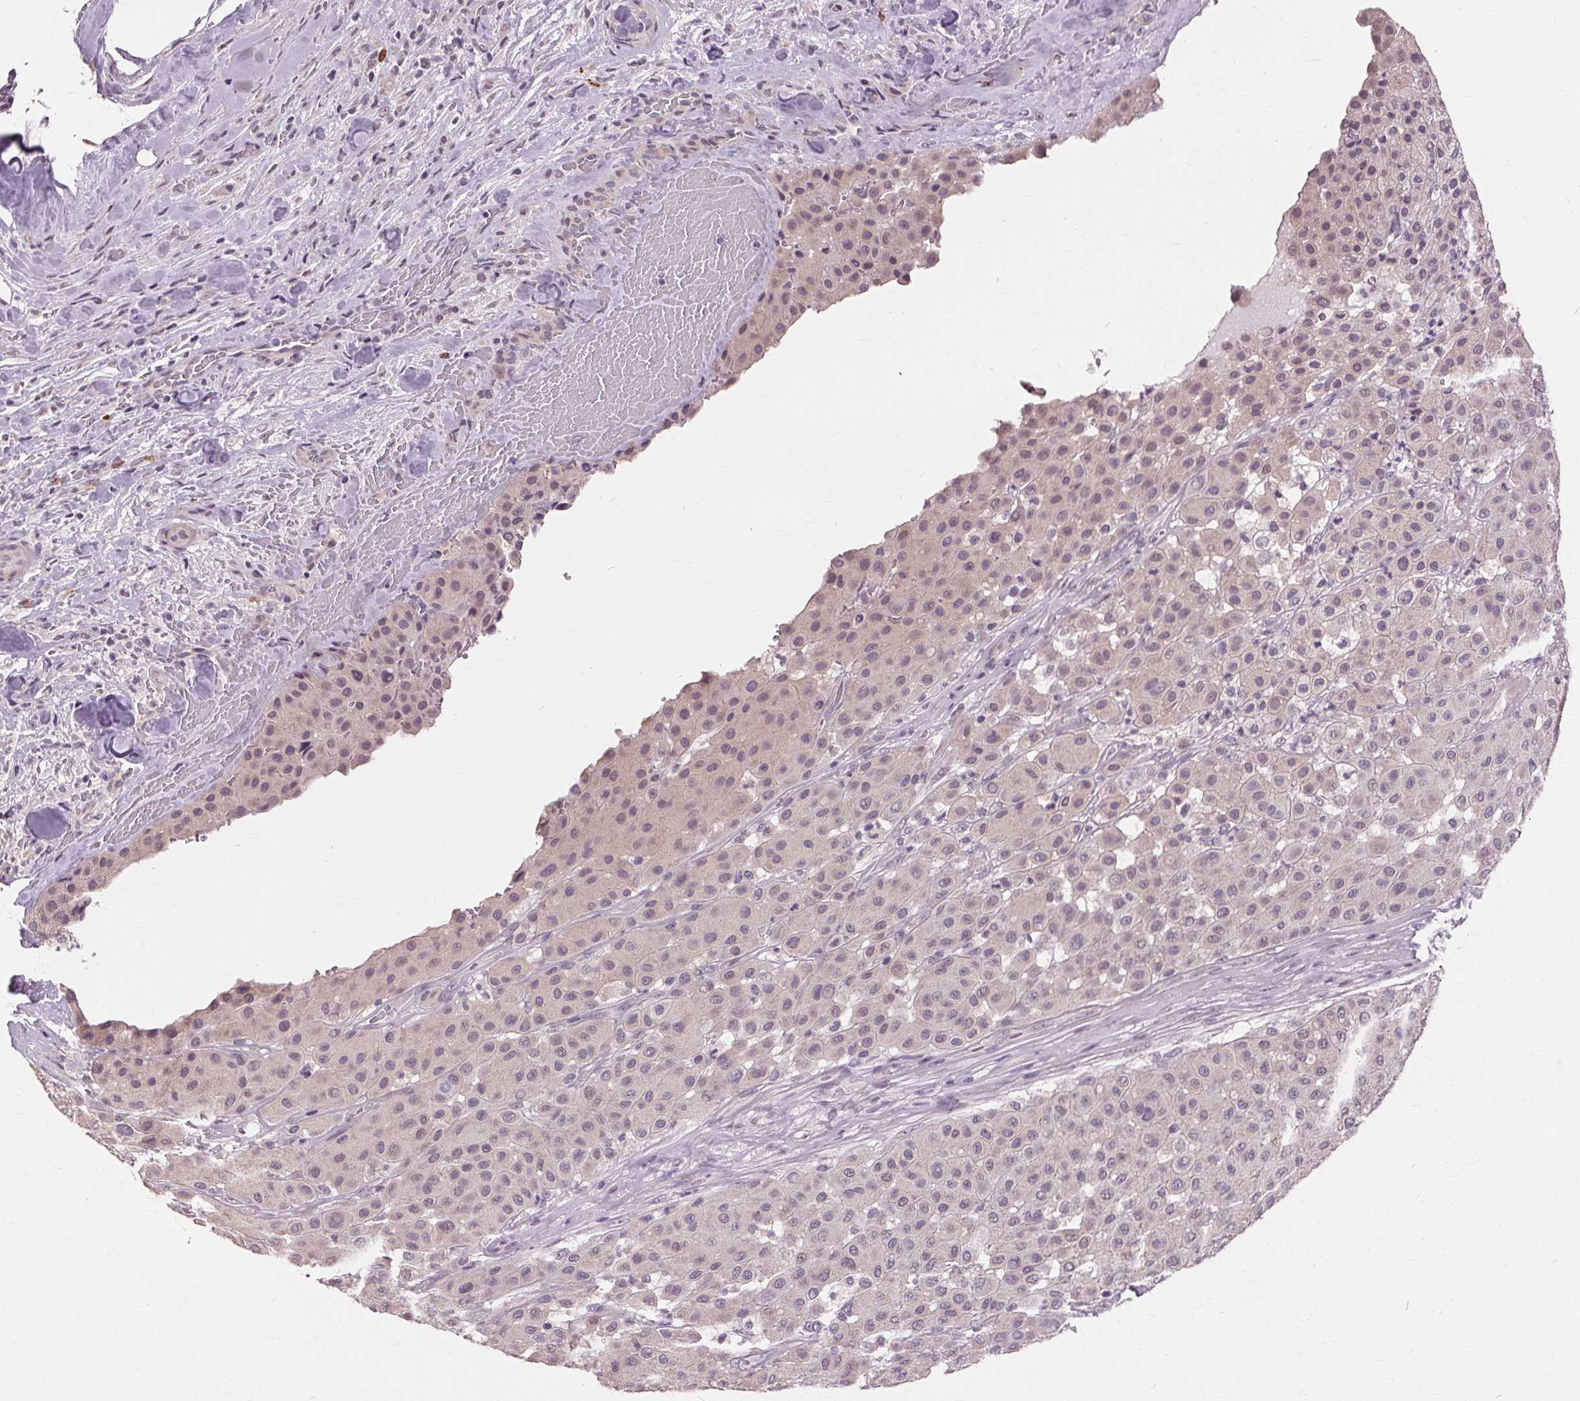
{"staining": {"intensity": "weak", "quantity": "25%-75%", "location": "nuclear"}, "tissue": "melanoma", "cell_type": "Tumor cells", "image_type": "cancer", "snomed": [{"axis": "morphology", "description": "Malignant melanoma, Metastatic site"}, {"axis": "topography", "description": "Smooth muscle"}], "caption": "A brown stain highlights weak nuclear expression of a protein in human malignant melanoma (metastatic site) tumor cells.", "gene": "SIGLEC6", "patient": {"sex": "male", "age": 41}}